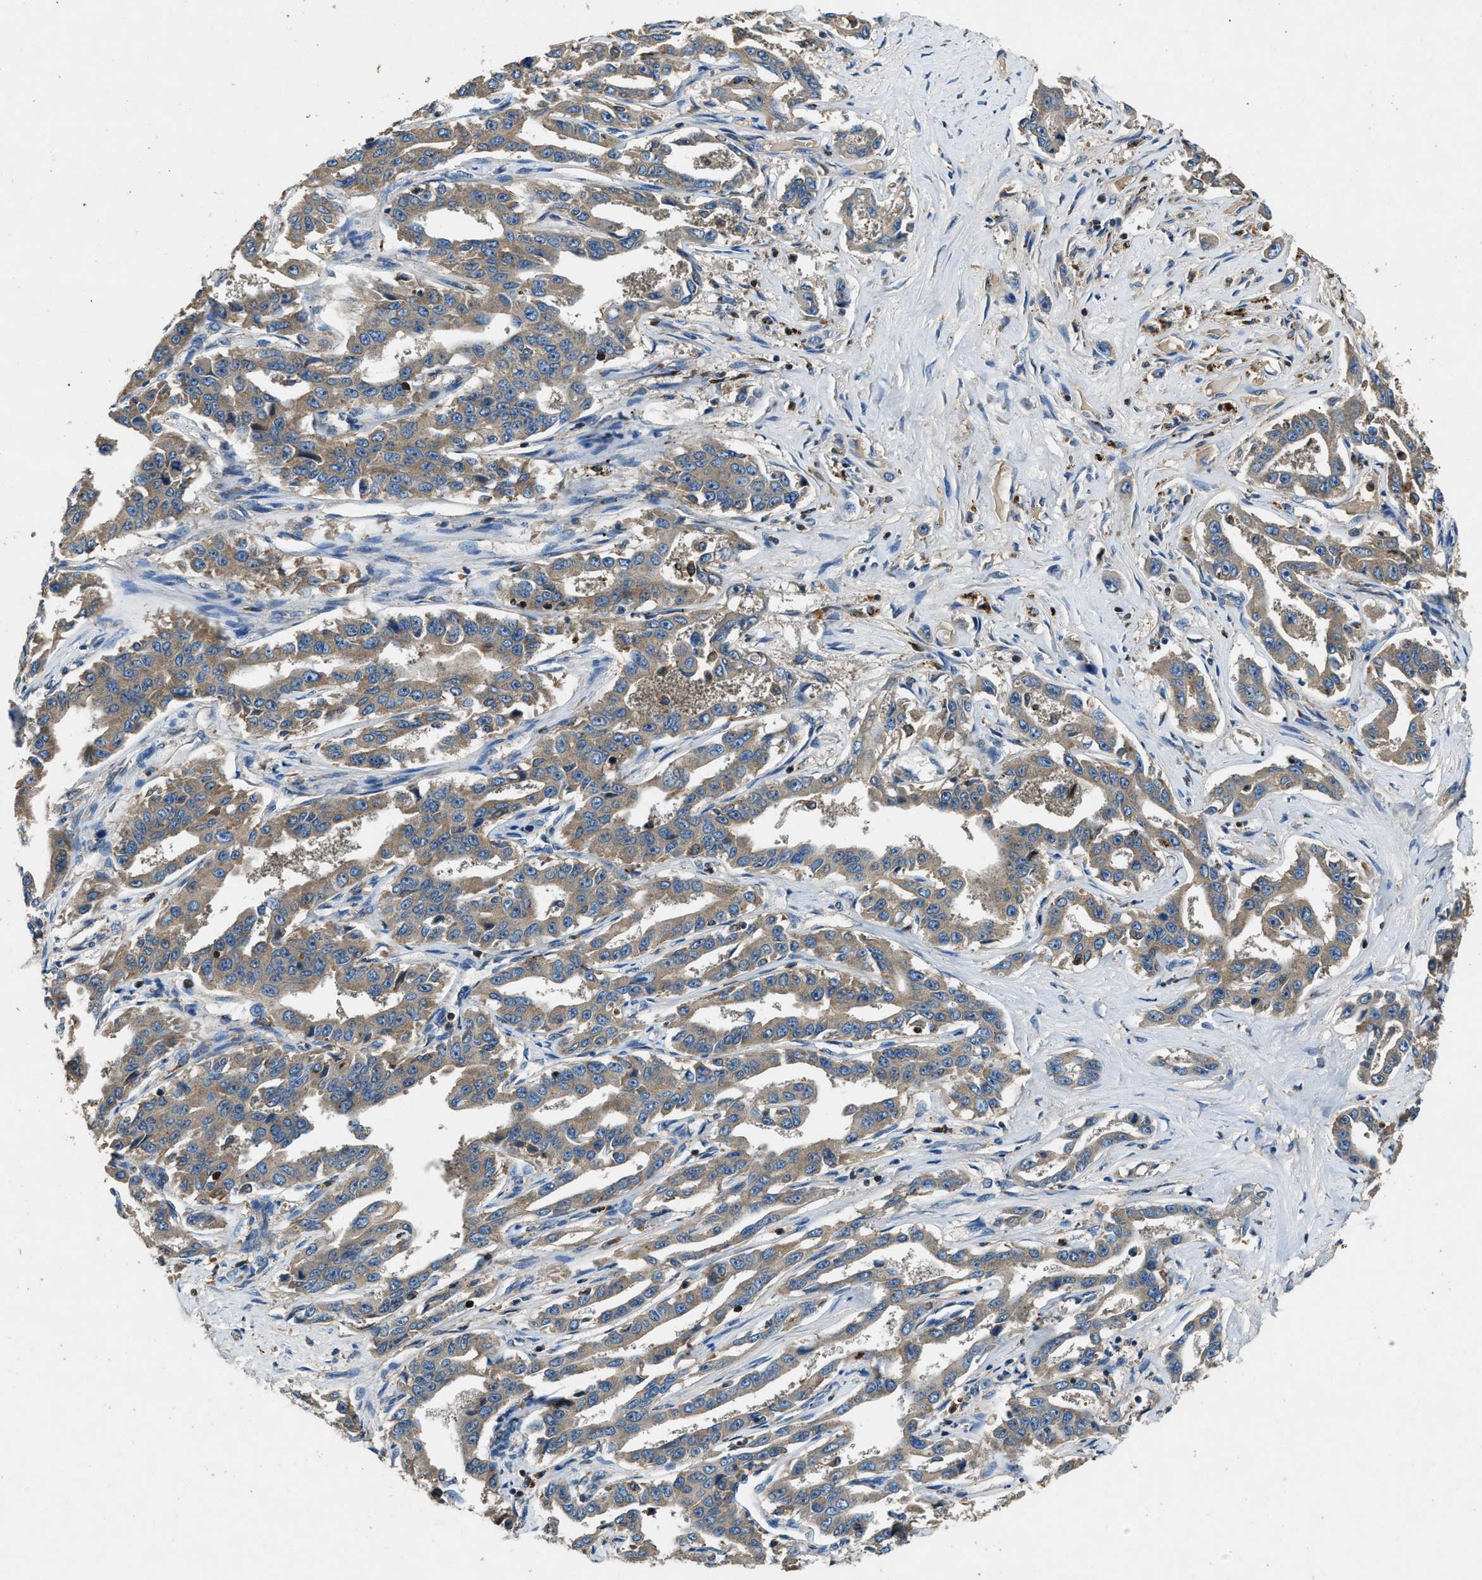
{"staining": {"intensity": "moderate", "quantity": ">75%", "location": "cytoplasmic/membranous"}, "tissue": "liver cancer", "cell_type": "Tumor cells", "image_type": "cancer", "snomed": [{"axis": "morphology", "description": "Cholangiocarcinoma"}, {"axis": "topography", "description": "Liver"}], "caption": "Liver cholangiocarcinoma stained with a protein marker demonstrates moderate staining in tumor cells.", "gene": "BLOC1S1", "patient": {"sex": "male", "age": 59}}